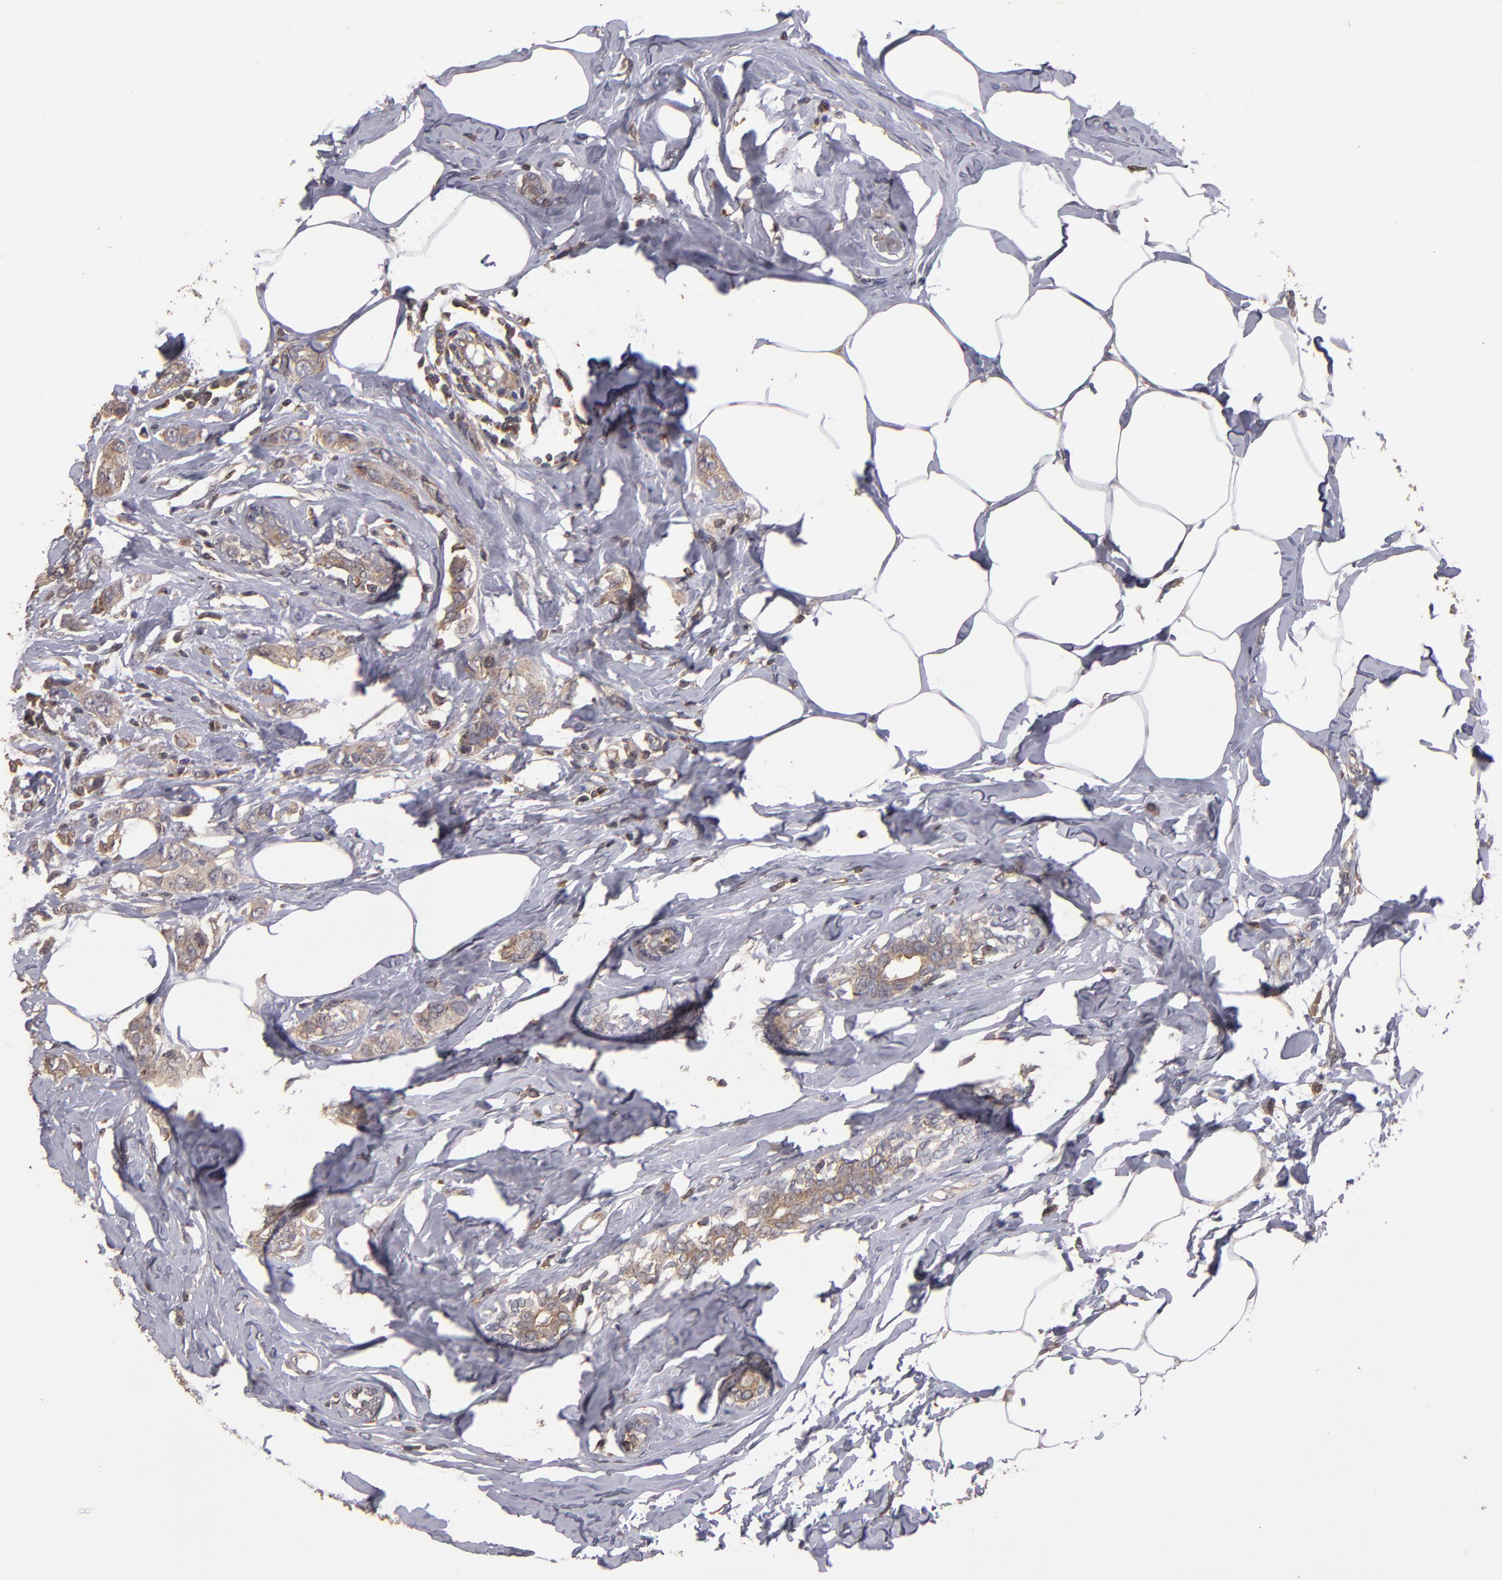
{"staining": {"intensity": "moderate", "quantity": ">75%", "location": "cytoplasmic/membranous"}, "tissue": "breast cancer", "cell_type": "Tumor cells", "image_type": "cancer", "snomed": [{"axis": "morphology", "description": "Normal tissue, NOS"}, {"axis": "morphology", "description": "Duct carcinoma"}, {"axis": "topography", "description": "Breast"}], "caption": "This histopathology image demonstrates immunohistochemistry (IHC) staining of human breast cancer, with medium moderate cytoplasmic/membranous staining in about >75% of tumor cells.", "gene": "NF2", "patient": {"sex": "female", "age": 50}}